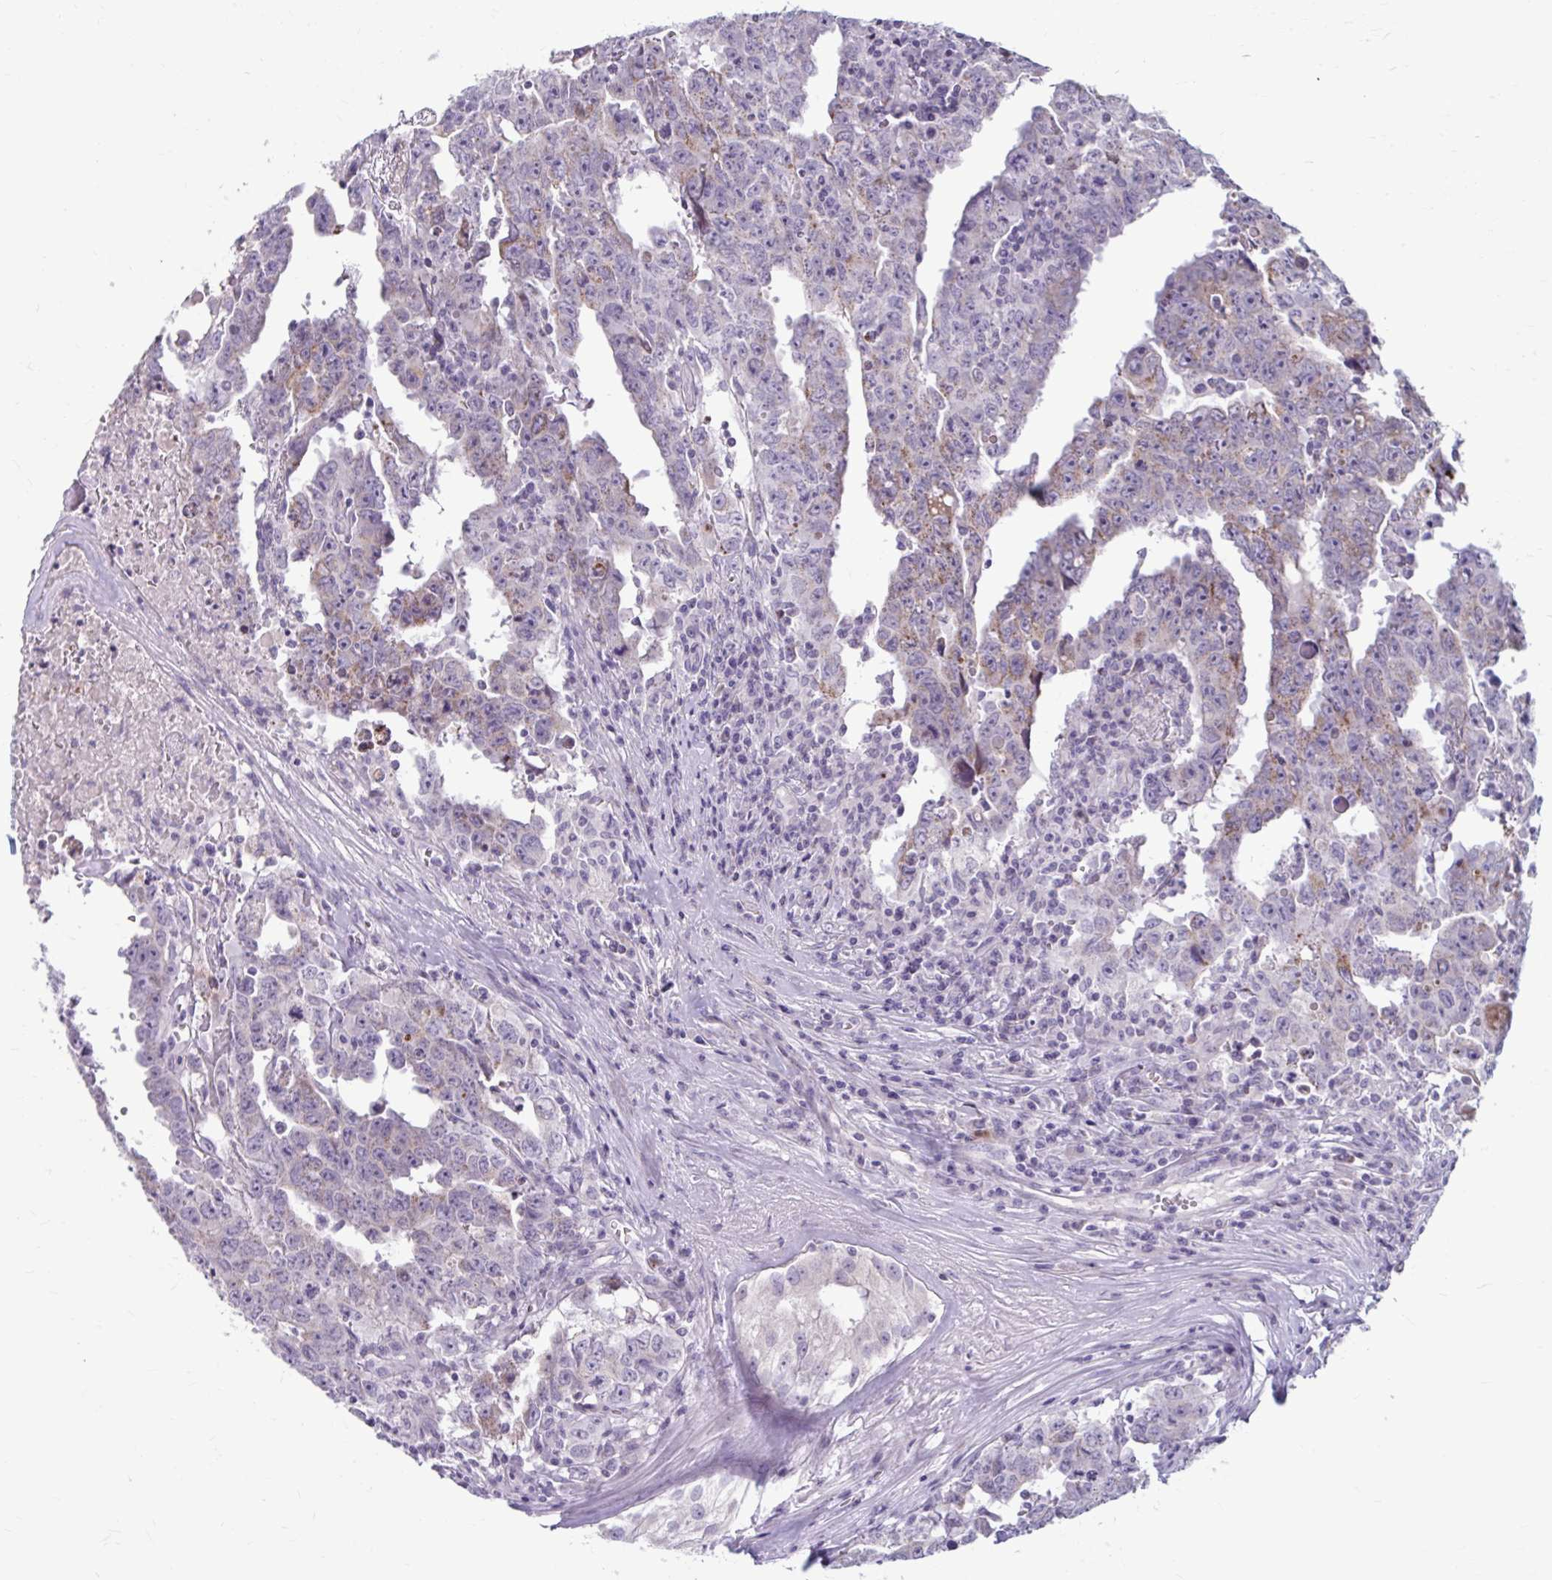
{"staining": {"intensity": "weak", "quantity": "<25%", "location": "cytoplasmic/membranous"}, "tissue": "testis cancer", "cell_type": "Tumor cells", "image_type": "cancer", "snomed": [{"axis": "morphology", "description": "Carcinoma, Embryonal, NOS"}, {"axis": "topography", "description": "Testis"}], "caption": "Immunohistochemistry (IHC) micrograph of neoplastic tissue: embryonal carcinoma (testis) stained with DAB (3,3'-diaminobenzidine) exhibits no significant protein staining in tumor cells. The staining is performed using DAB (3,3'-diaminobenzidine) brown chromogen with nuclei counter-stained in using hematoxylin.", "gene": "MSMO1", "patient": {"sex": "male", "age": 22}}